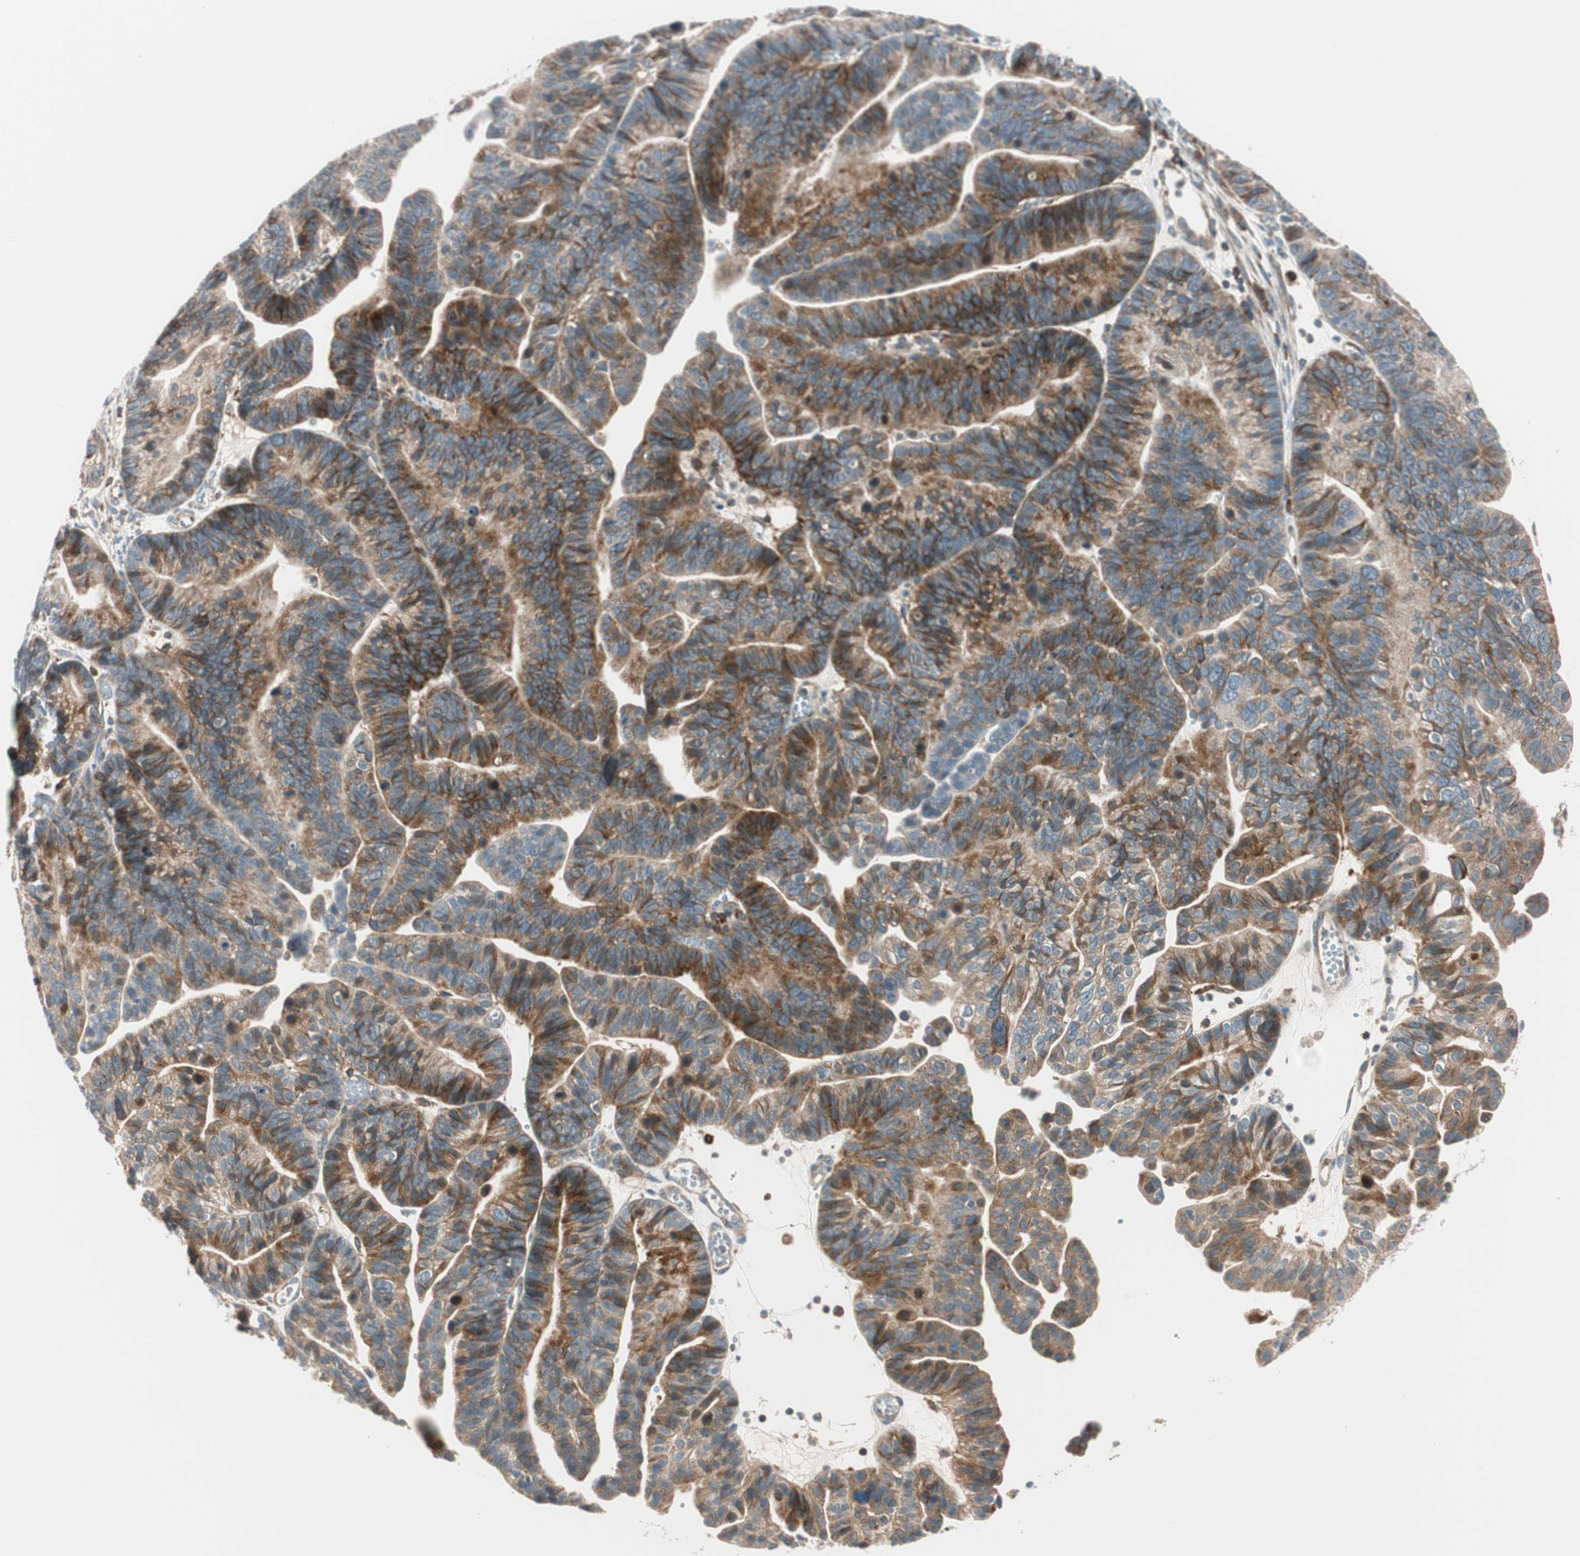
{"staining": {"intensity": "moderate", "quantity": "25%-75%", "location": "cytoplasmic/membranous"}, "tissue": "ovarian cancer", "cell_type": "Tumor cells", "image_type": "cancer", "snomed": [{"axis": "morphology", "description": "Cystadenocarcinoma, serous, NOS"}, {"axis": "topography", "description": "Ovary"}], "caption": "A brown stain highlights moderate cytoplasmic/membranous positivity of a protein in ovarian cancer (serous cystadenocarcinoma) tumor cells.", "gene": "ABI1", "patient": {"sex": "female", "age": 56}}